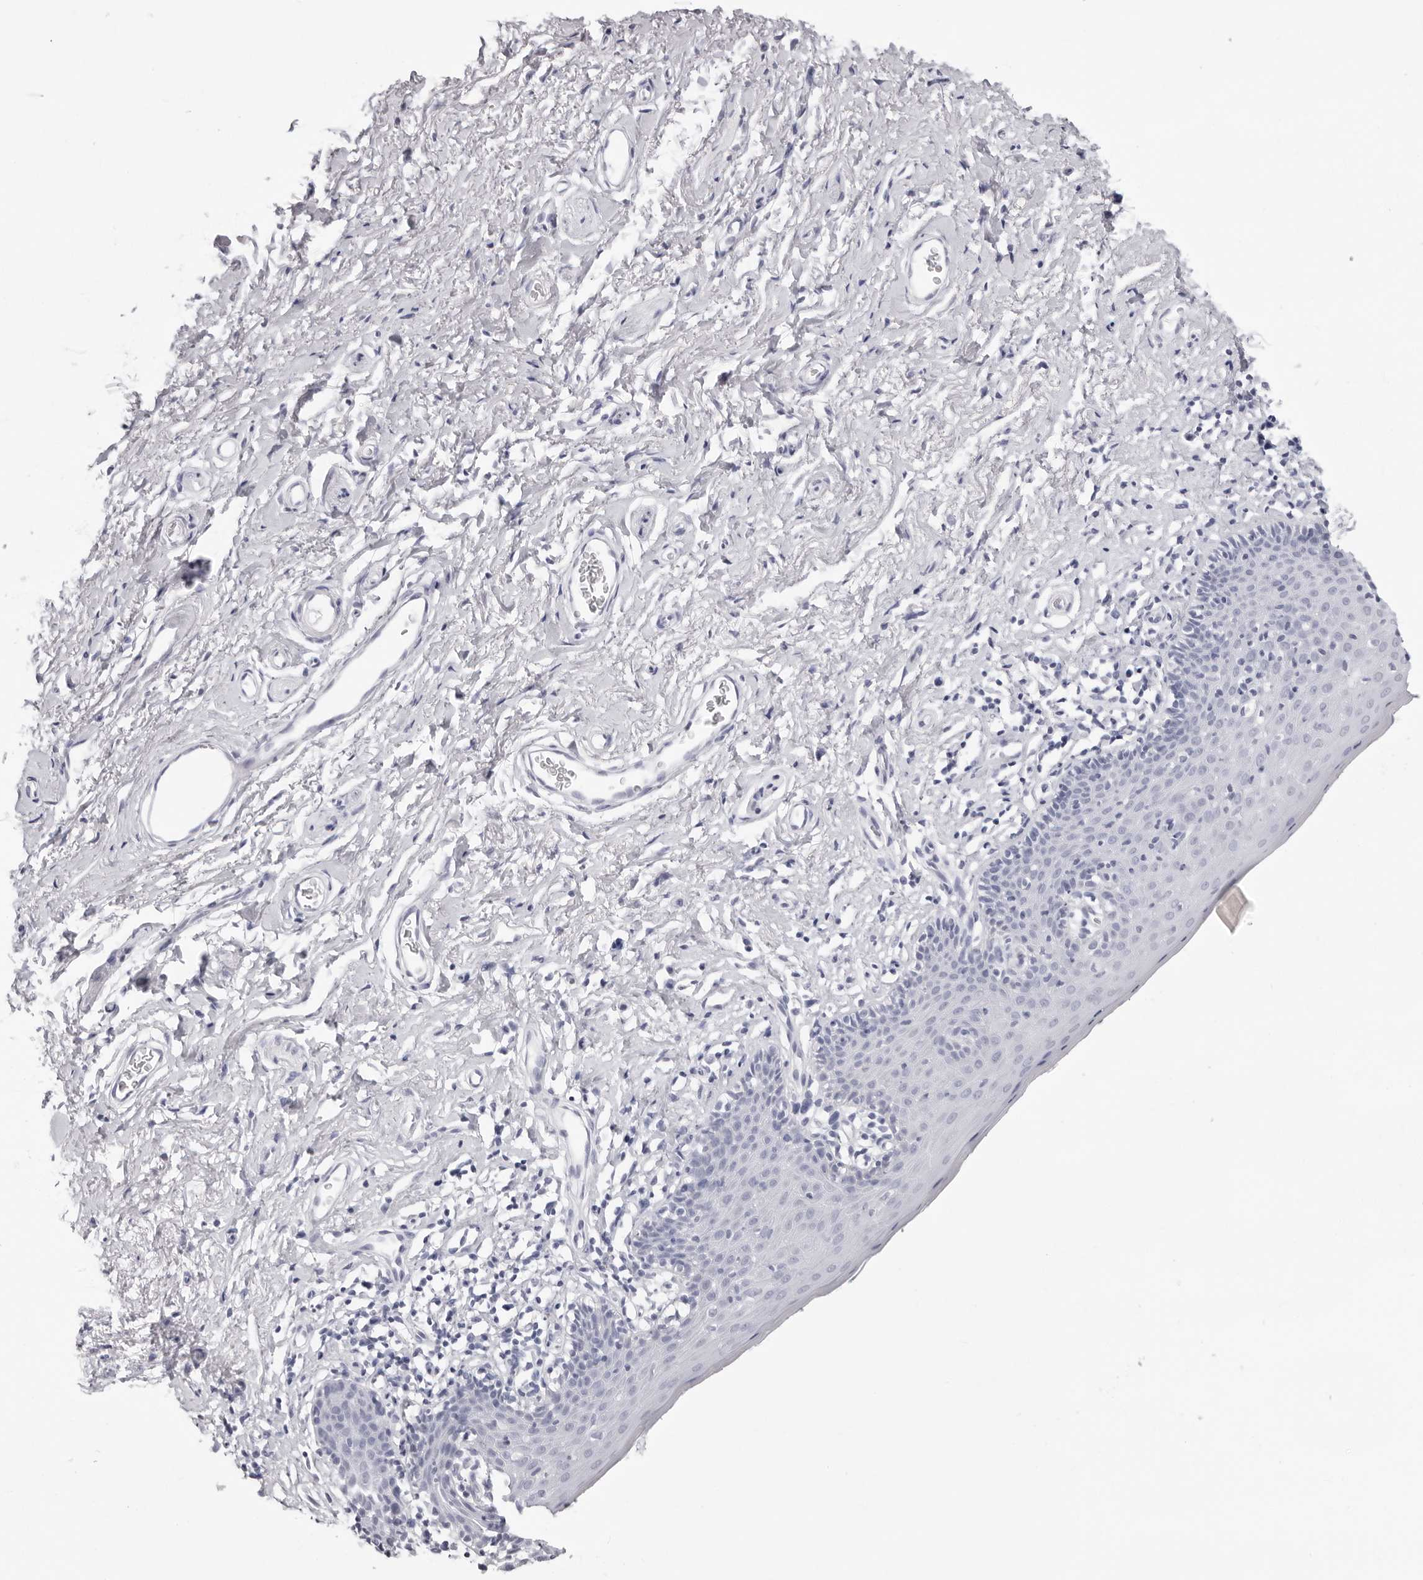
{"staining": {"intensity": "negative", "quantity": "none", "location": "none"}, "tissue": "skin", "cell_type": "Epidermal cells", "image_type": "normal", "snomed": [{"axis": "morphology", "description": "Normal tissue, NOS"}, {"axis": "topography", "description": "Vulva"}], "caption": "The image exhibits no significant expression in epidermal cells of skin.", "gene": "INSL3", "patient": {"sex": "female", "age": 66}}